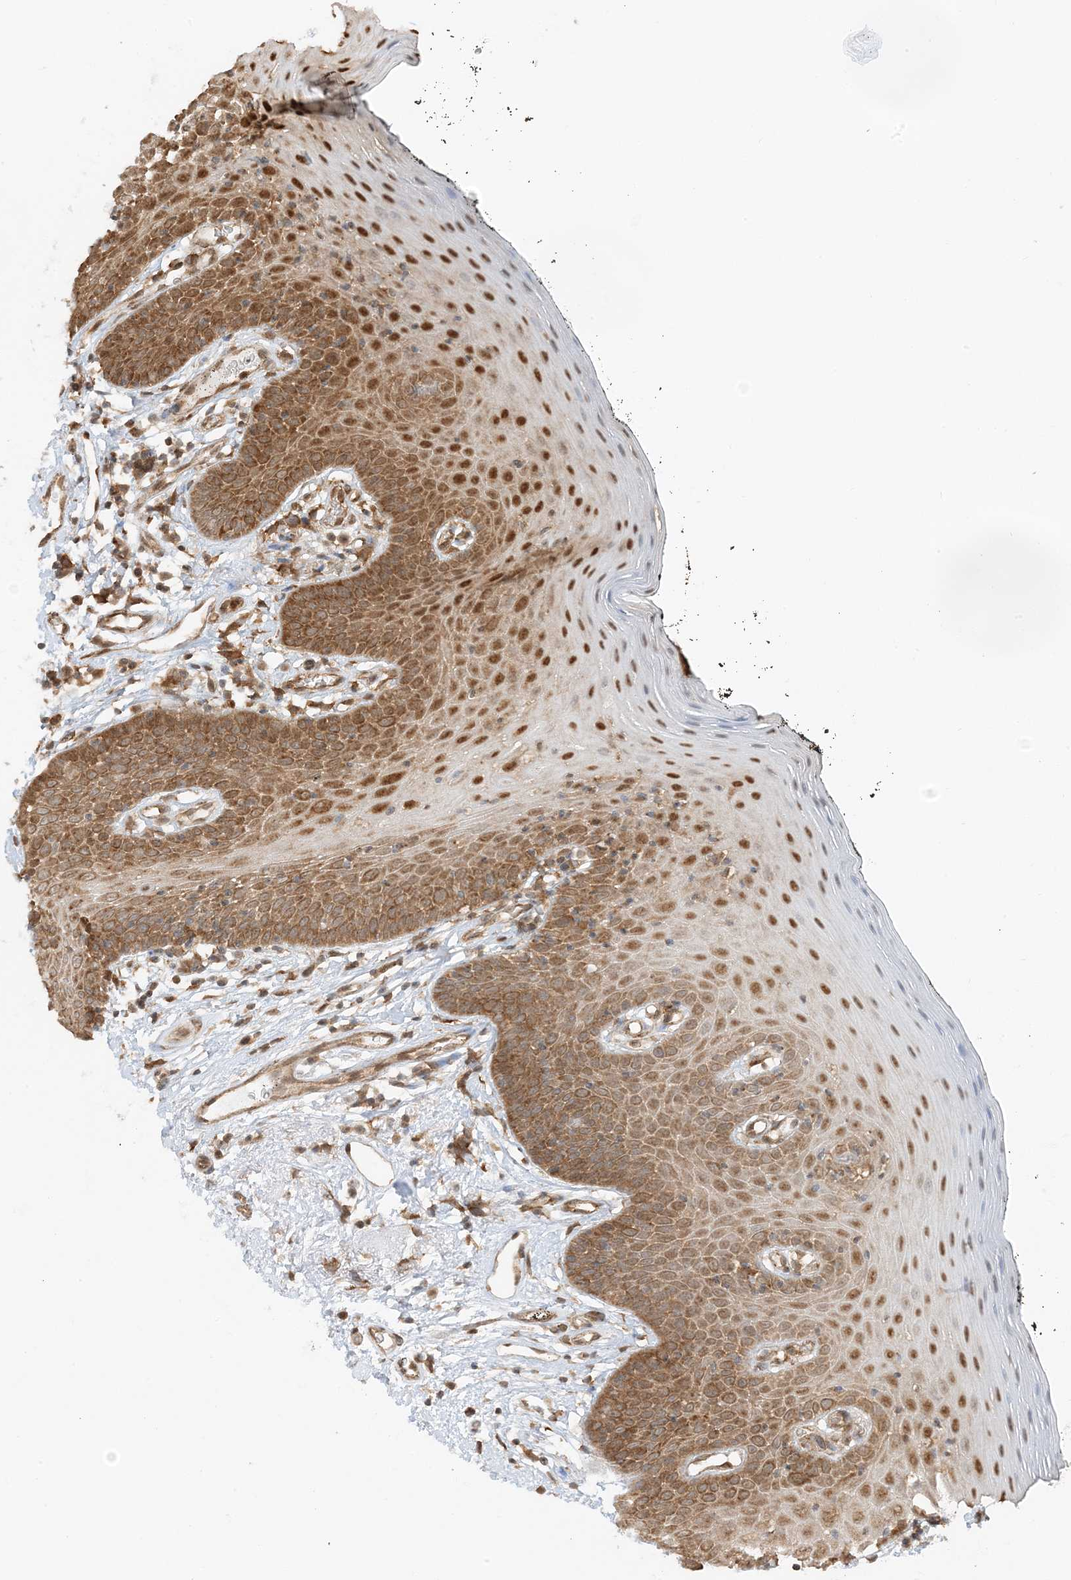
{"staining": {"intensity": "moderate", "quantity": ">75%", "location": "cytoplasmic/membranous,nuclear"}, "tissue": "oral mucosa", "cell_type": "Squamous epithelial cells", "image_type": "normal", "snomed": [{"axis": "morphology", "description": "Normal tissue, NOS"}, {"axis": "topography", "description": "Oral tissue"}], "caption": "Protein positivity by IHC exhibits moderate cytoplasmic/membranous,nuclear expression in about >75% of squamous epithelial cells in benign oral mucosa. (DAB (3,3'-diaminobenzidine) IHC with brightfield microscopy, high magnification).", "gene": "UBAP2L", "patient": {"sex": "male", "age": 74}}